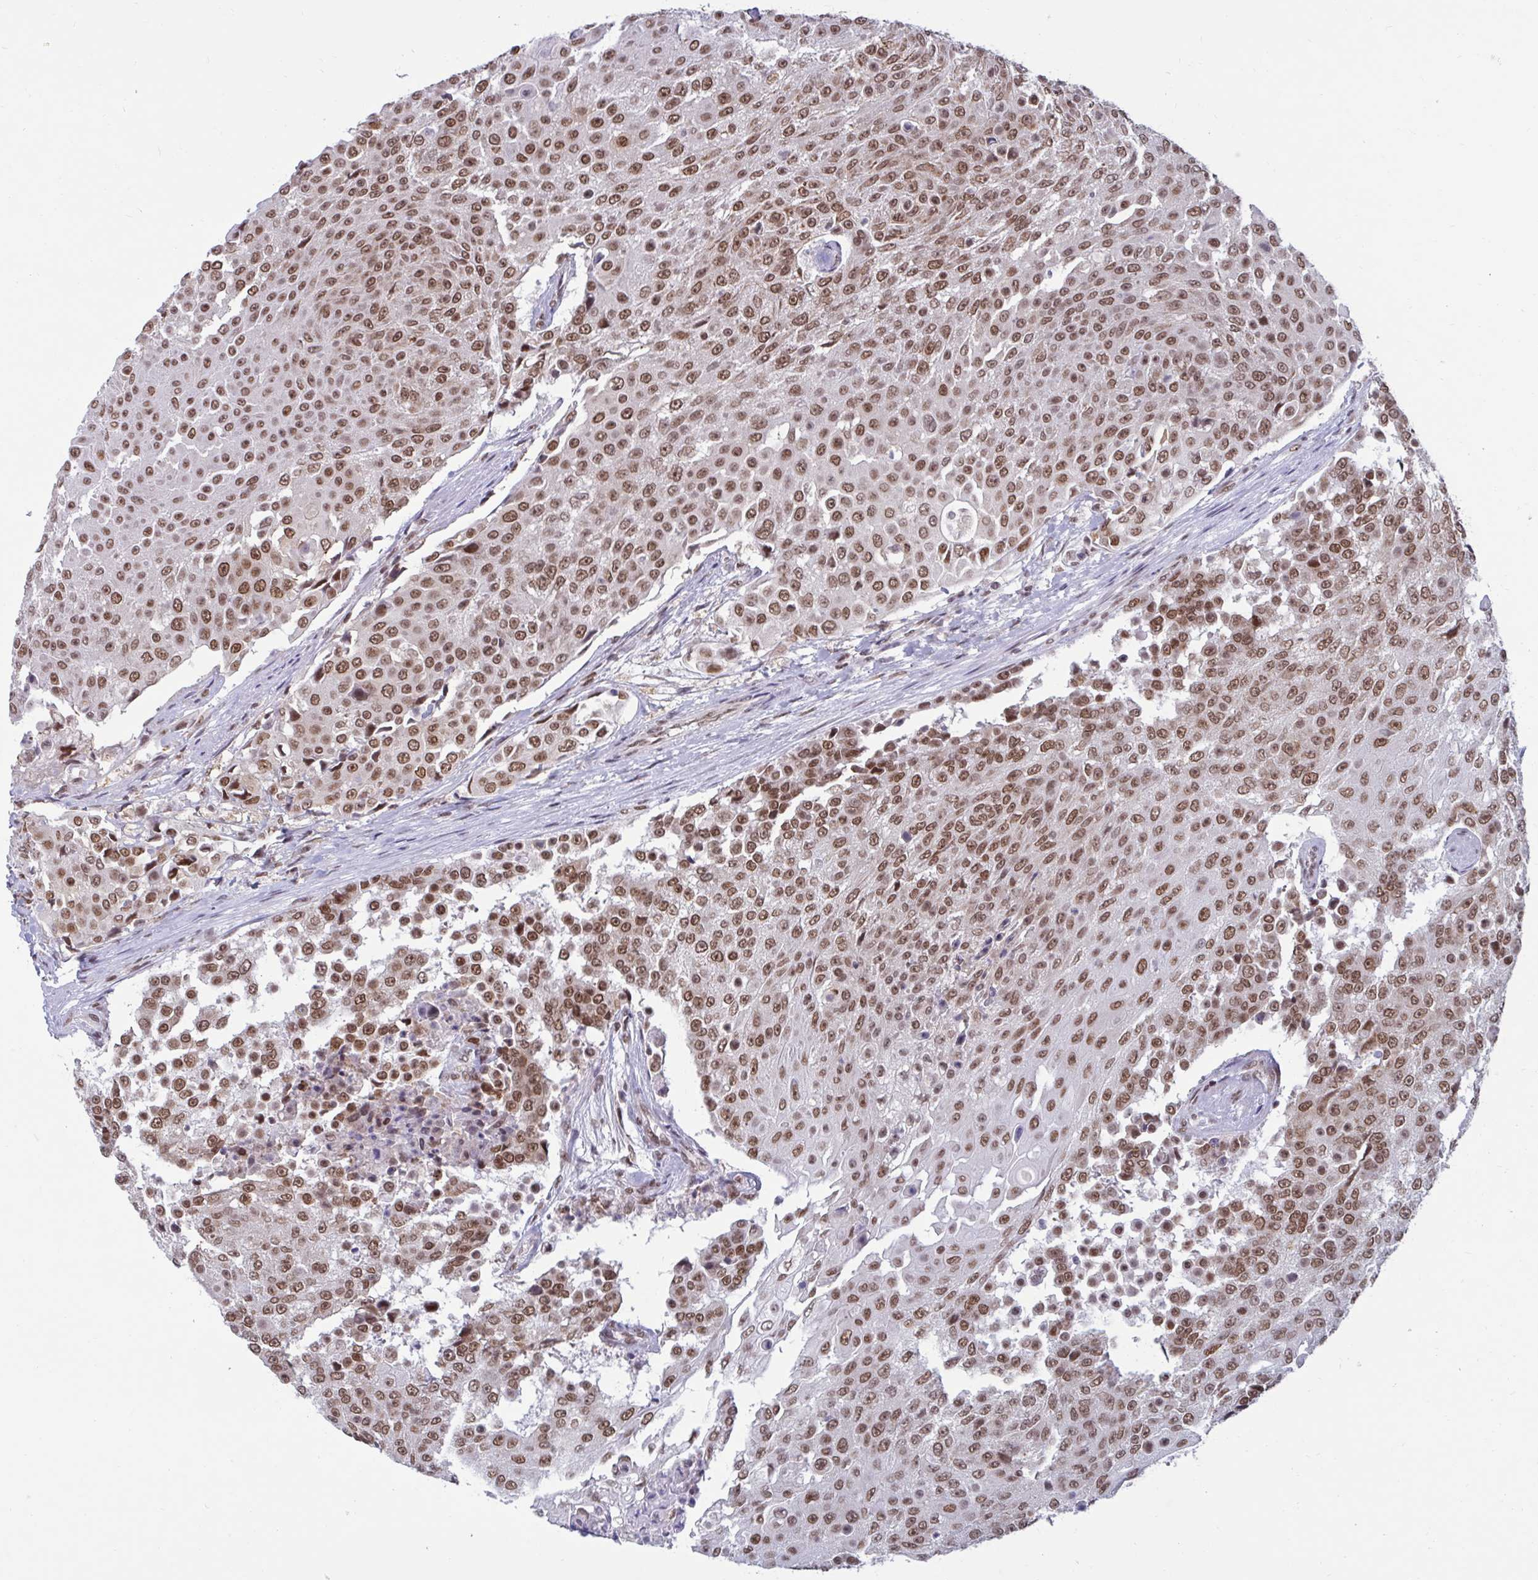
{"staining": {"intensity": "moderate", "quantity": ">75%", "location": "nuclear"}, "tissue": "urothelial cancer", "cell_type": "Tumor cells", "image_type": "cancer", "snomed": [{"axis": "morphology", "description": "Urothelial carcinoma, High grade"}, {"axis": "topography", "description": "Urinary bladder"}], "caption": "Protein expression analysis of urothelial carcinoma (high-grade) demonstrates moderate nuclear staining in approximately >75% of tumor cells.", "gene": "PHF10", "patient": {"sex": "female", "age": 63}}